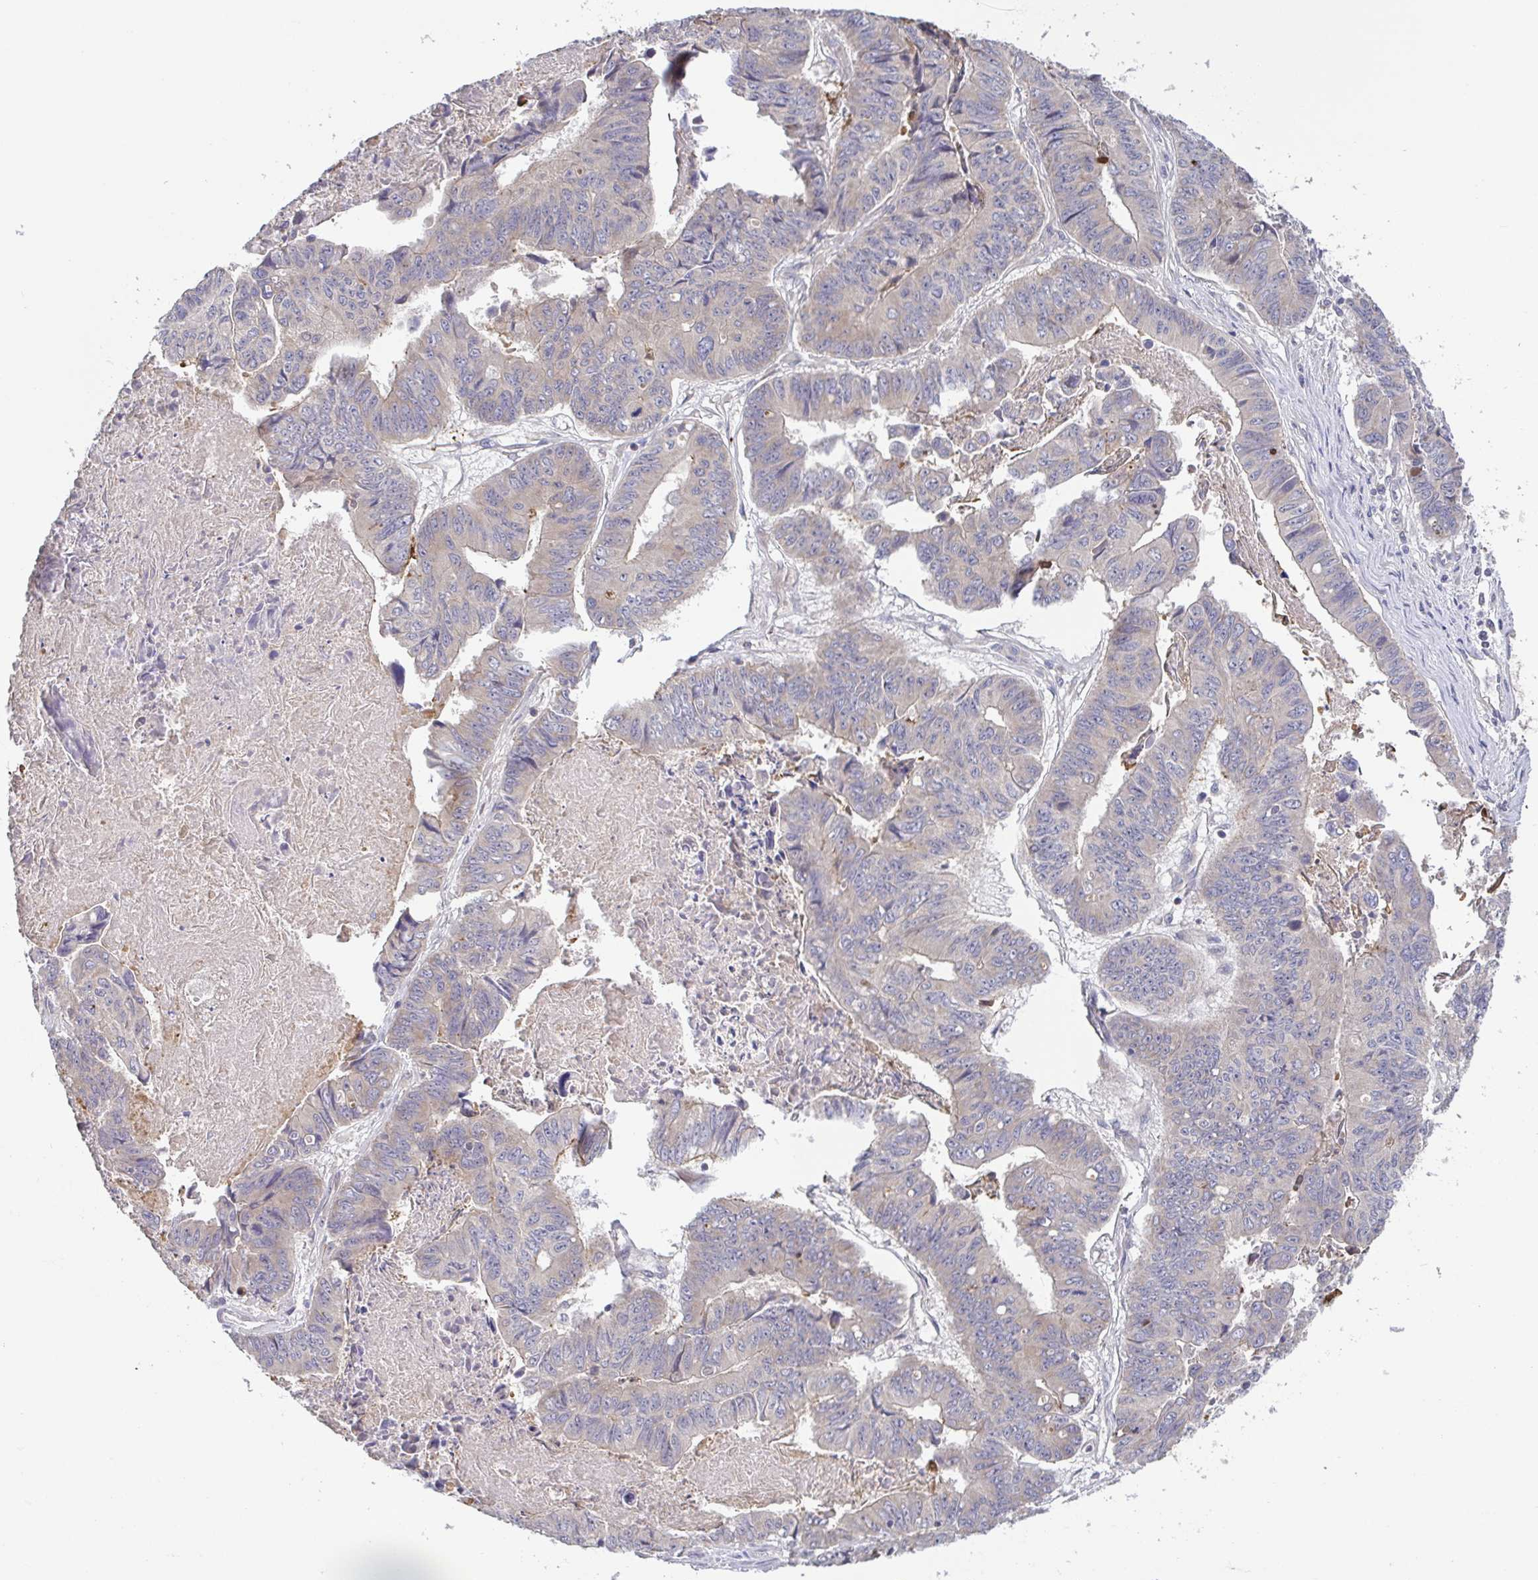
{"staining": {"intensity": "negative", "quantity": "none", "location": "none"}, "tissue": "stomach cancer", "cell_type": "Tumor cells", "image_type": "cancer", "snomed": [{"axis": "morphology", "description": "Adenocarcinoma, NOS"}, {"axis": "topography", "description": "Stomach, lower"}], "caption": "Adenocarcinoma (stomach) was stained to show a protein in brown. There is no significant staining in tumor cells. Brightfield microscopy of immunohistochemistry (IHC) stained with DAB (brown) and hematoxylin (blue), captured at high magnification.", "gene": "OSBPL7", "patient": {"sex": "male", "age": 77}}